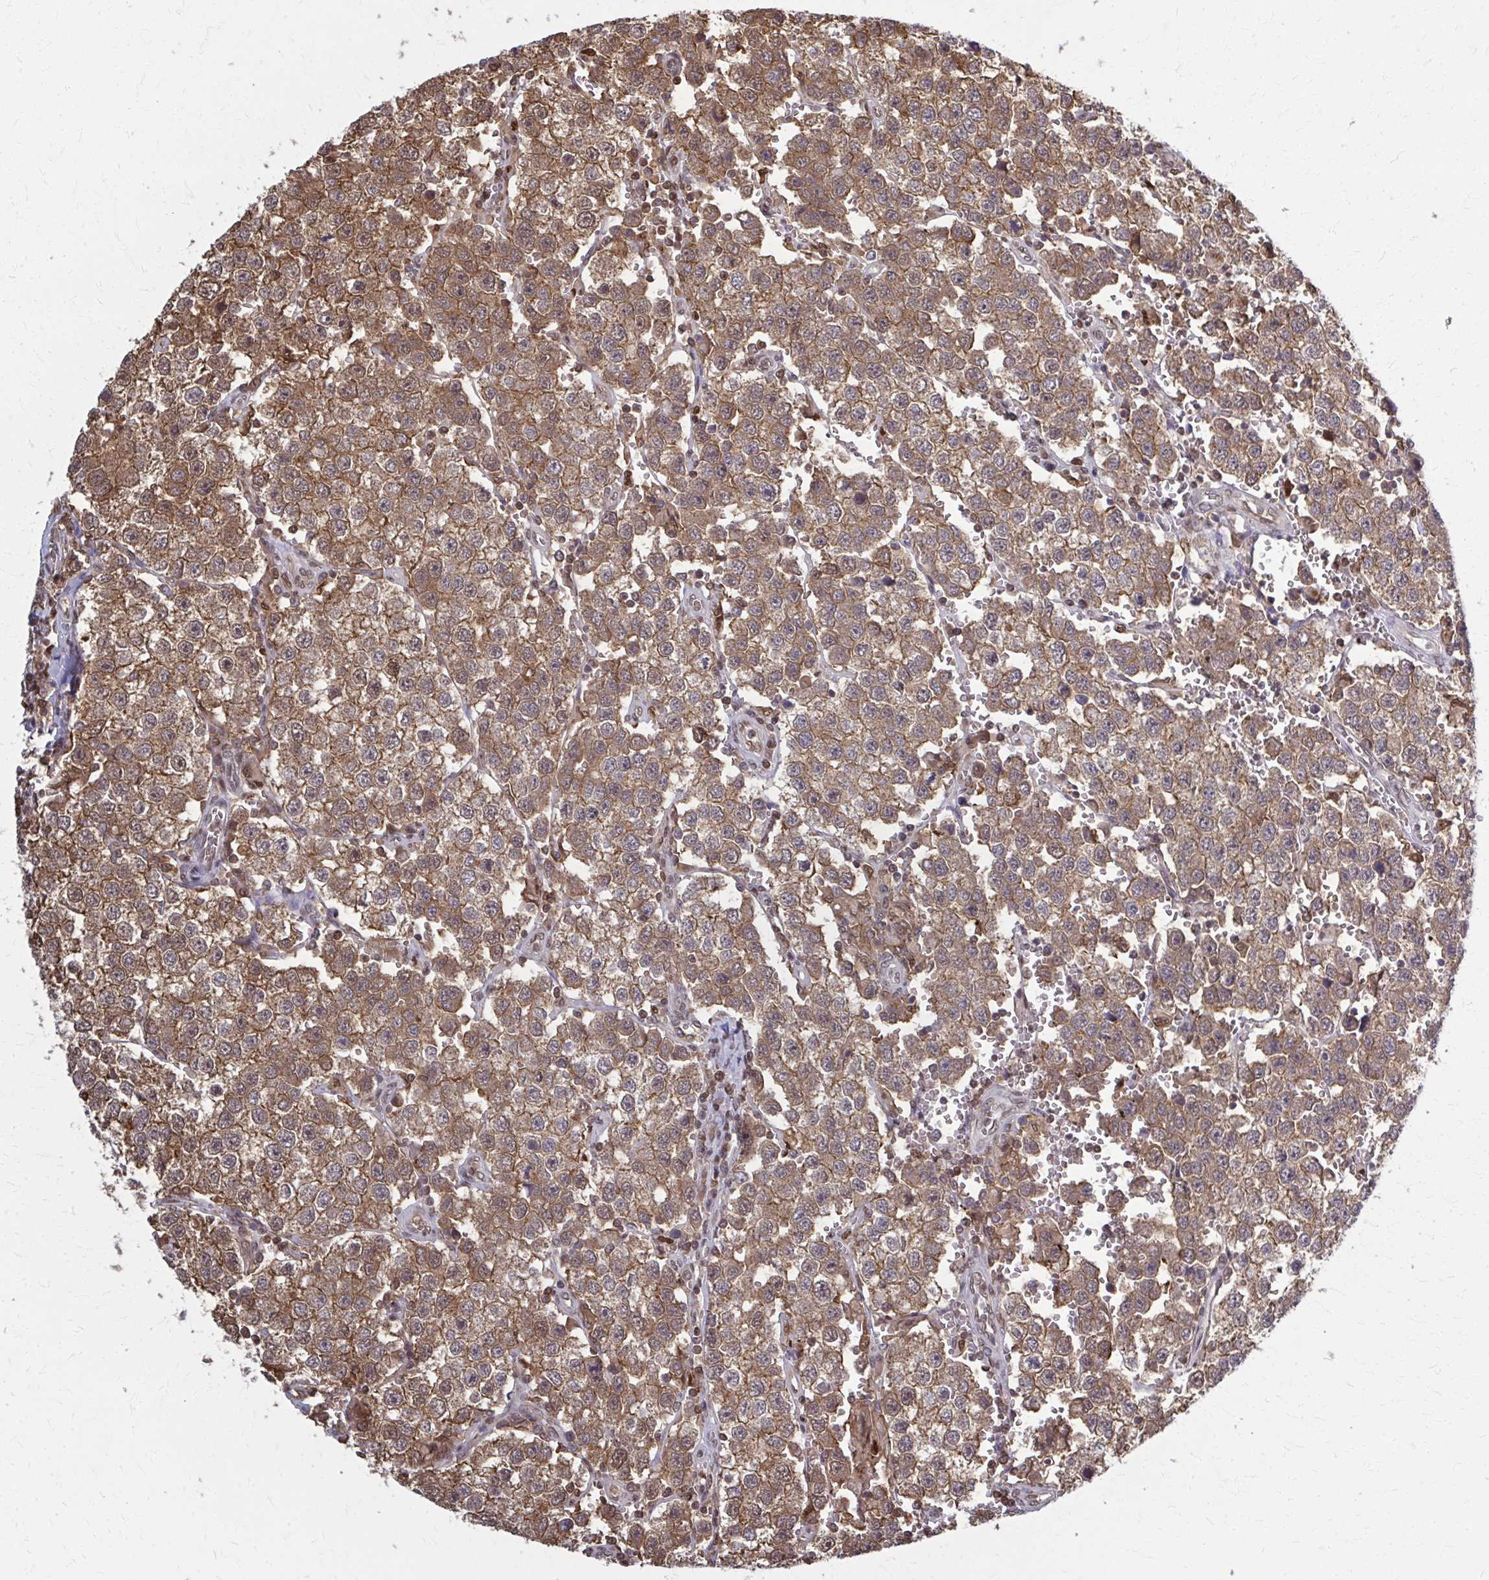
{"staining": {"intensity": "moderate", "quantity": "25%-75%", "location": "cytoplasmic/membranous"}, "tissue": "testis cancer", "cell_type": "Tumor cells", "image_type": "cancer", "snomed": [{"axis": "morphology", "description": "Seminoma, NOS"}, {"axis": "topography", "description": "Testis"}], "caption": "Testis cancer stained for a protein (brown) shows moderate cytoplasmic/membranous positive positivity in approximately 25%-75% of tumor cells.", "gene": "MDH1", "patient": {"sex": "male", "age": 37}}